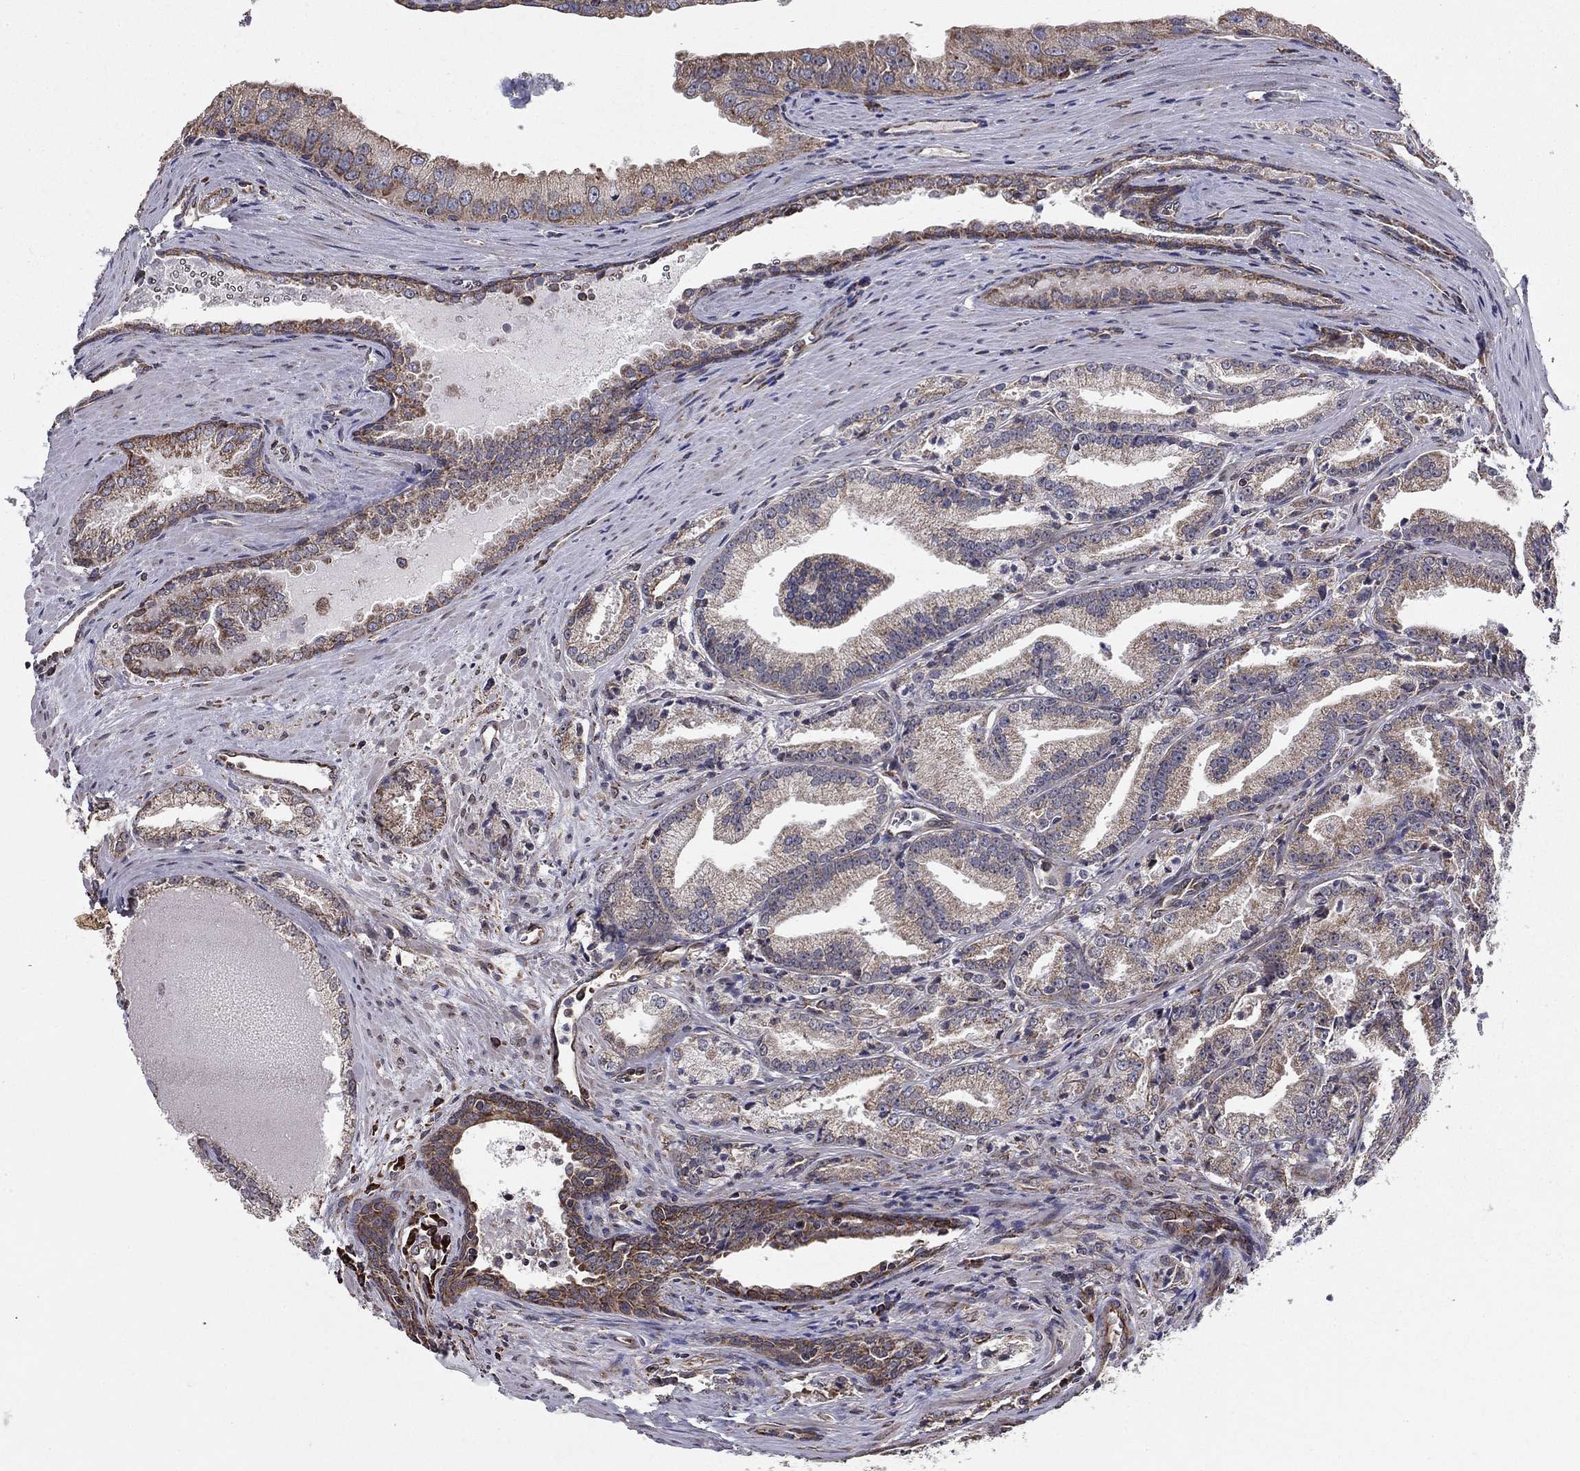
{"staining": {"intensity": "negative", "quantity": "none", "location": "none"}, "tissue": "prostate cancer", "cell_type": "Tumor cells", "image_type": "cancer", "snomed": [{"axis": "morphology", "description": "Adenocarcinoma, NOS"}, {"axis": "morphology", "description": "Adenocarcinoma, High grade"}, {"axis": "topography", "description": "Prostate"}], "caption": "Photomicrograph shows no protein positivity in tumor cells of prostate cancer (high-grade adenocarcinoma) tissue.", "gene": "NKIRAS1", "patient": {"sex": "male", "age": 70}}